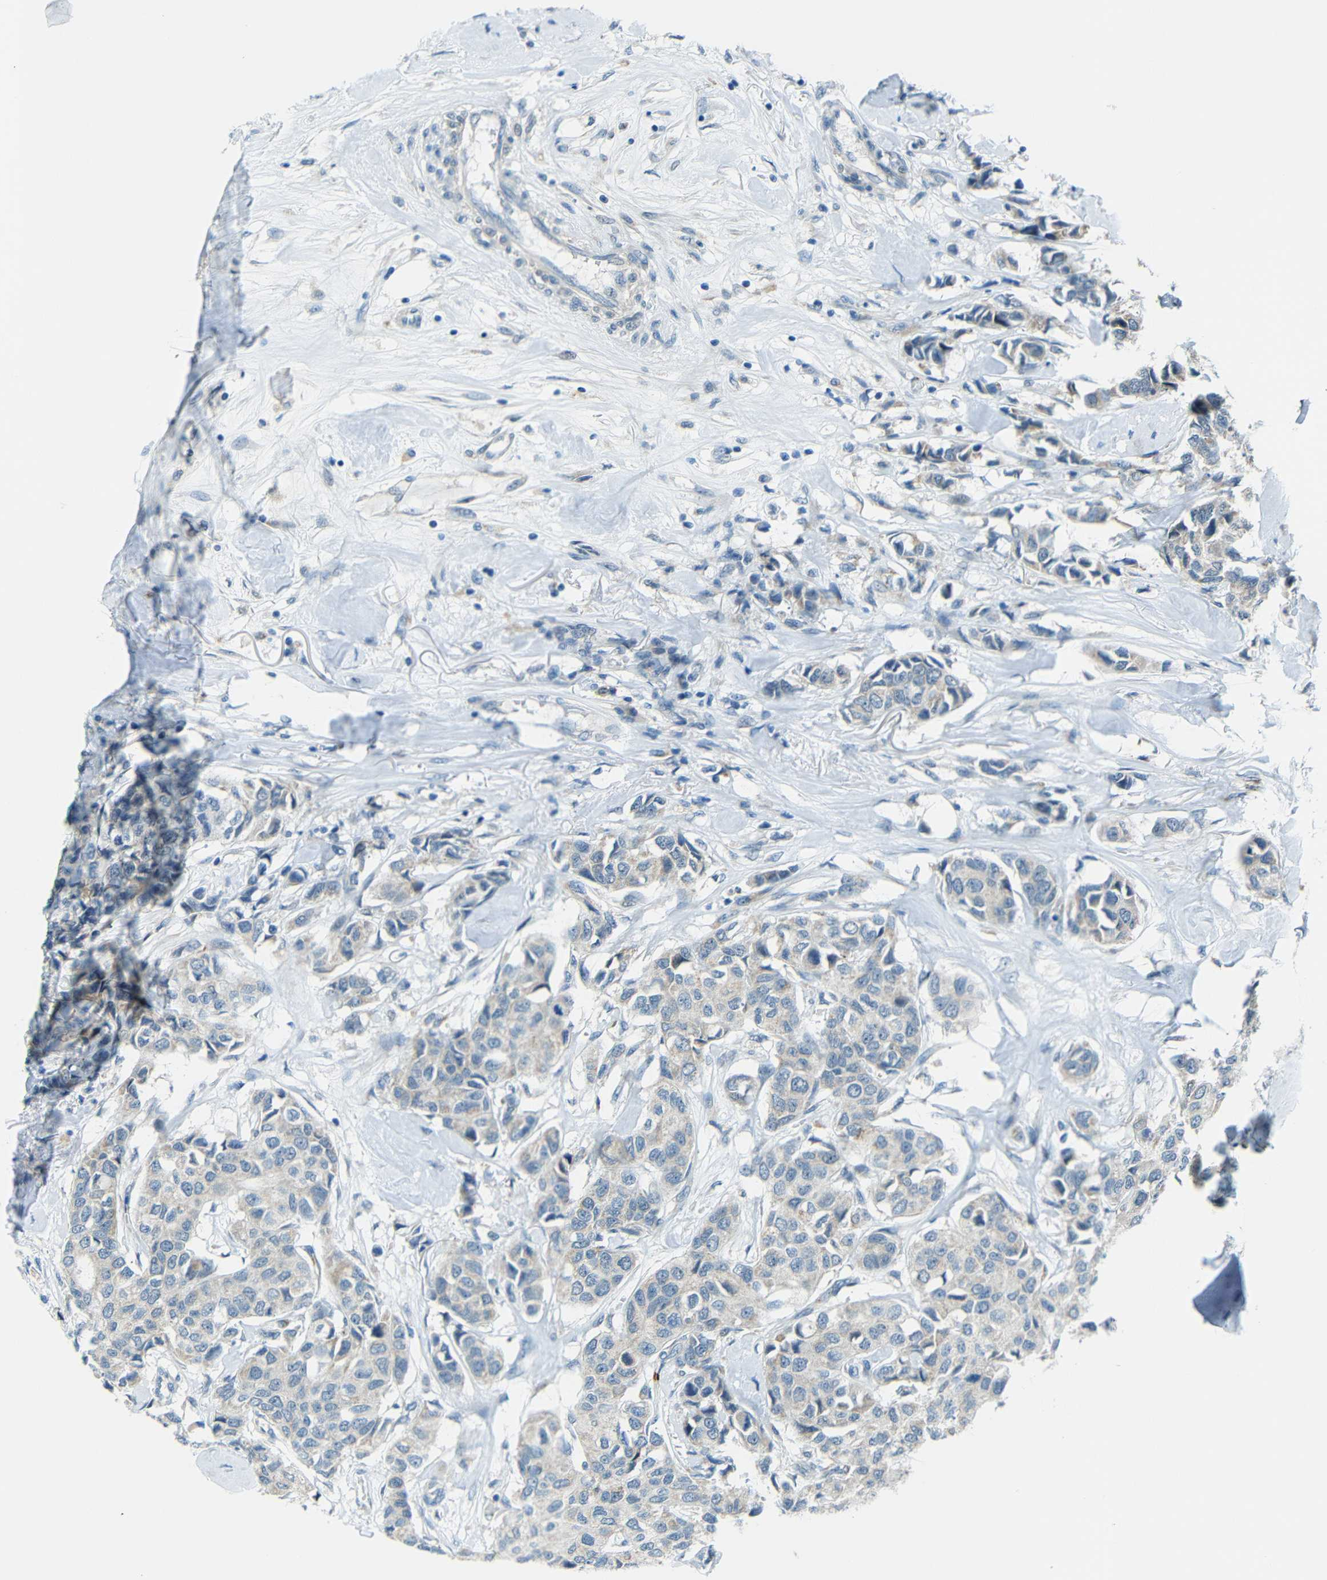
{"staining": {"intensity": "weak", "quantity": "25%-75%", "location": "cytoplasmic/membranous"}, "tissue": "breast cancer", "cell_type": "Tumor cells", "image_type": "cancer", "snomed": [{"axis": "morphology", "description": "Duct carcinoma"}, {"axis": "topography", "description": "Breast"}], "caption": "Immunohistochemistry (IHC) histopathology image of neoplastic tissue: human breast intraductal carcinoma stained using IHC exhibits low levels of weak protein expression localized specifically in the cytoplasmic/membranous of tumor cells, appearing as a cytoplasmic/membranous brown color.", "gene": "ANKRD22", "patient": {"sex": "female", "age": 80}}